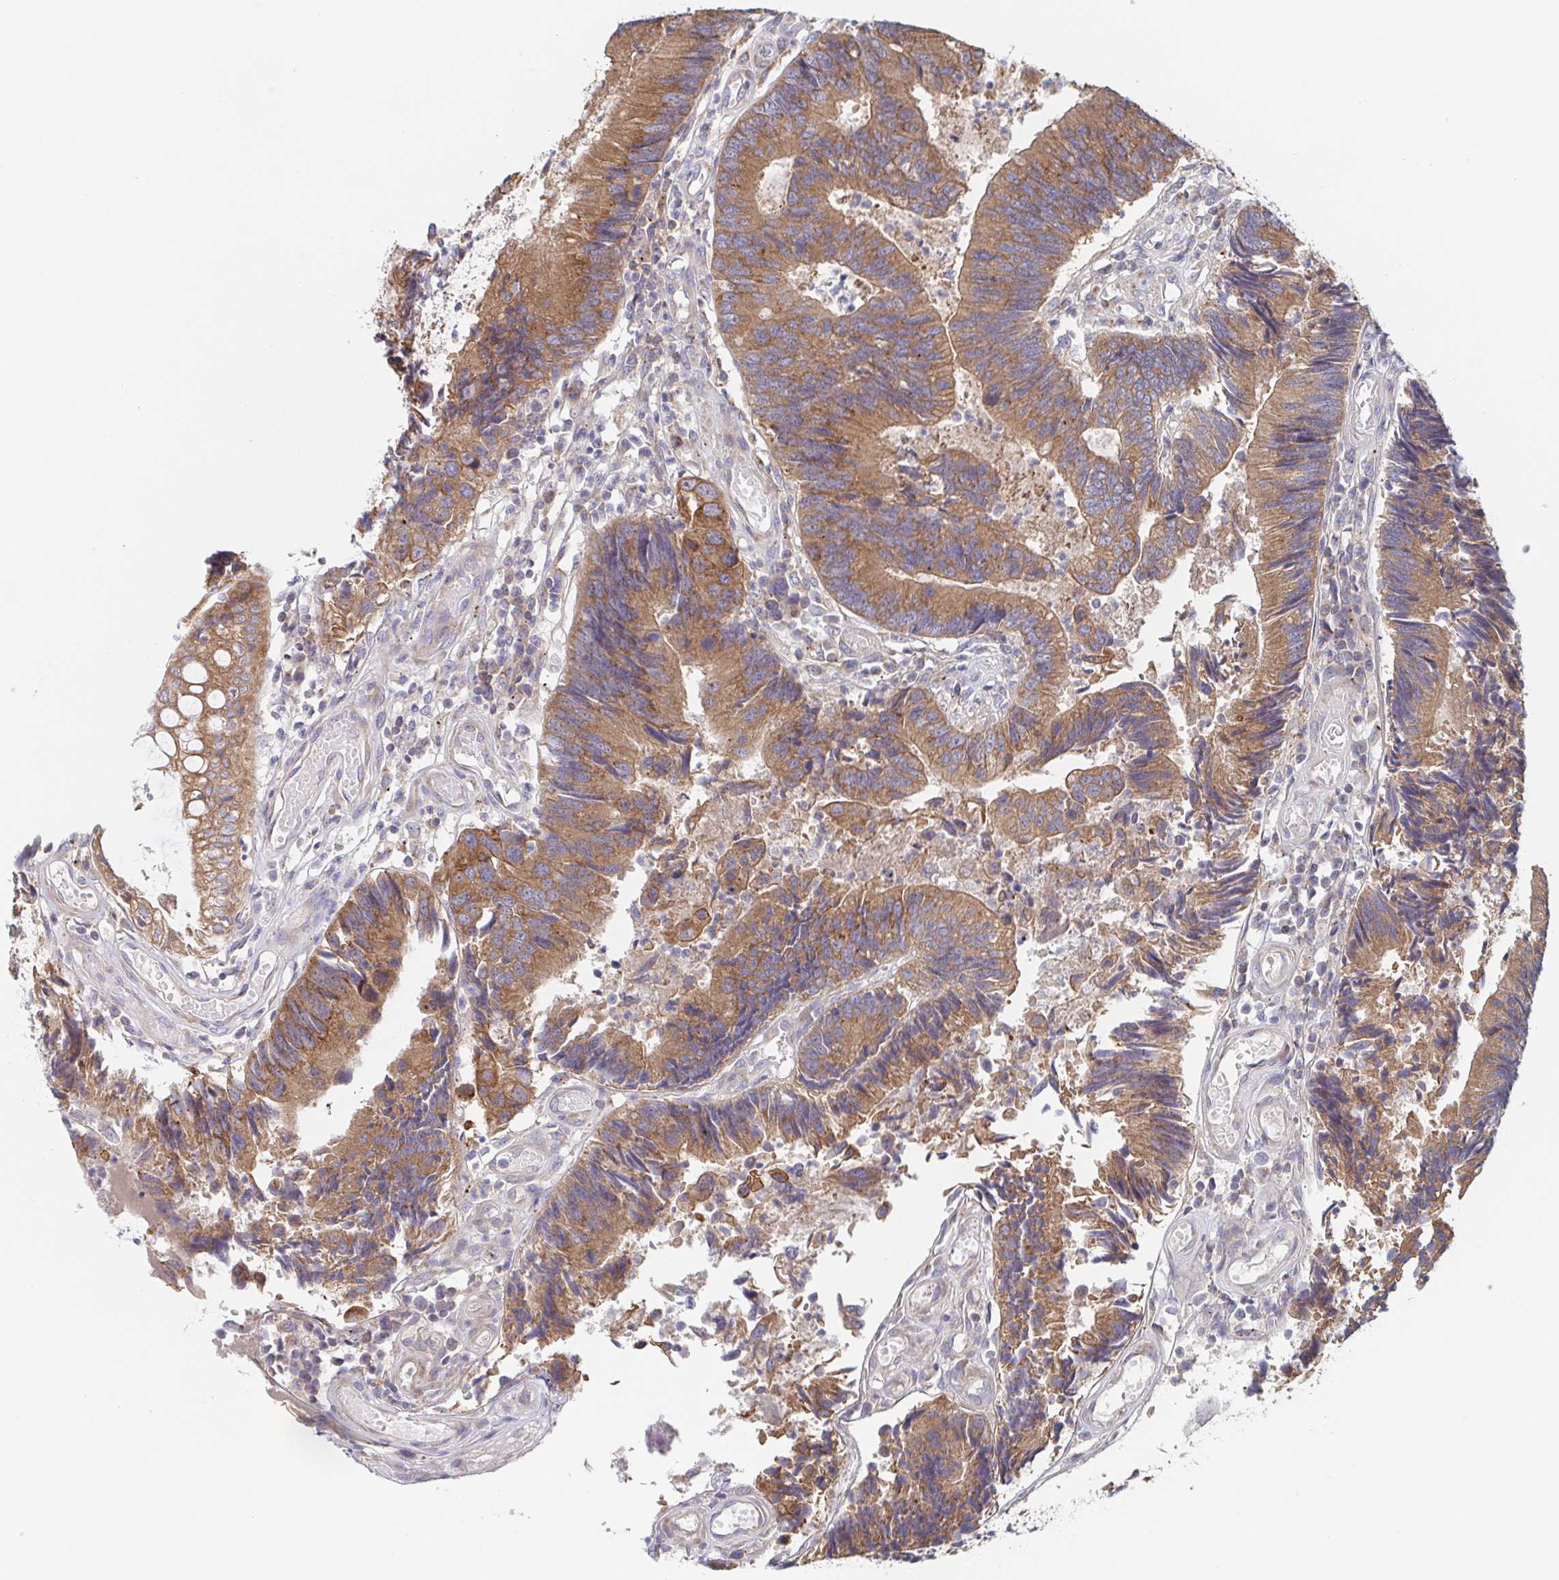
{"staining": {"intensity": "moderate", "quantity": ">75%", "location": "cytoplasmic/membranous"}, "tissue": "colorectal cancer", "cell_type": "Tumor cells", "image_type": "cancer", "snomed": [{"axis": "morphology", "description": "Adenocarcinoma, NOS"}, {"axis": "topography", "description": "Colon"}], "caption": "Immunohistochemistry of human colorectal cancer shows medium levels of moderate cytoplasmic/membranous staining in about >75% of tumor cells.", "gene": "TUFT1", "patient": {"sex": "female", "age": 67}}